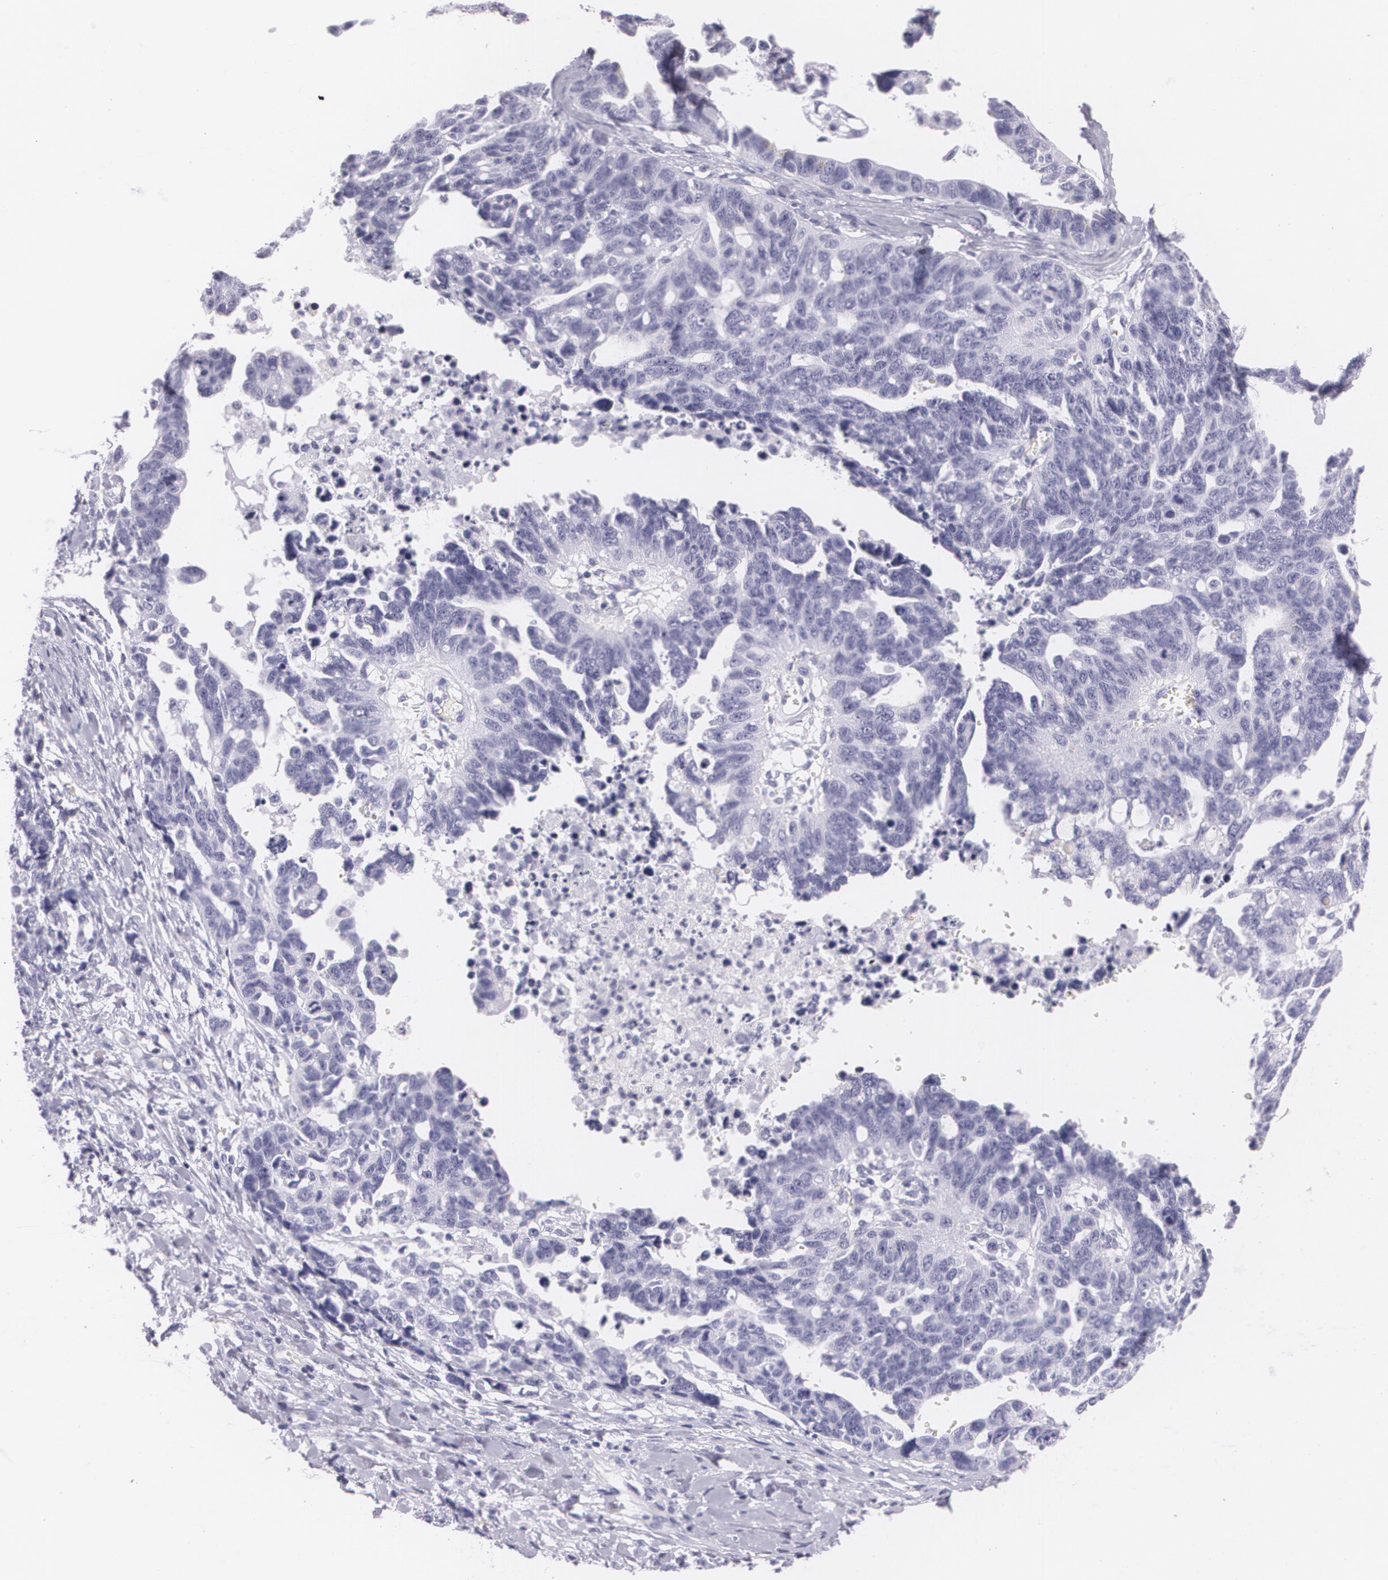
{"staining": {"intensity": "negative", "quantity": "none", "location": "none"}, "tissue": "ovarian cancer", "cell_type": "Tumor cells", "image_type": "cancer", "snomed": [{"axis": "morphology", "description": "Cystadenocarcinoma, serous, NOS"}, {"axis": "topography", "description": "Ovary"}], "caption": "Histopathology image shows no protein staining in tumor cells of ovarian cancer tissue.", "gene": "DLG4", "patient": {"sex": "female", "age": 69}}